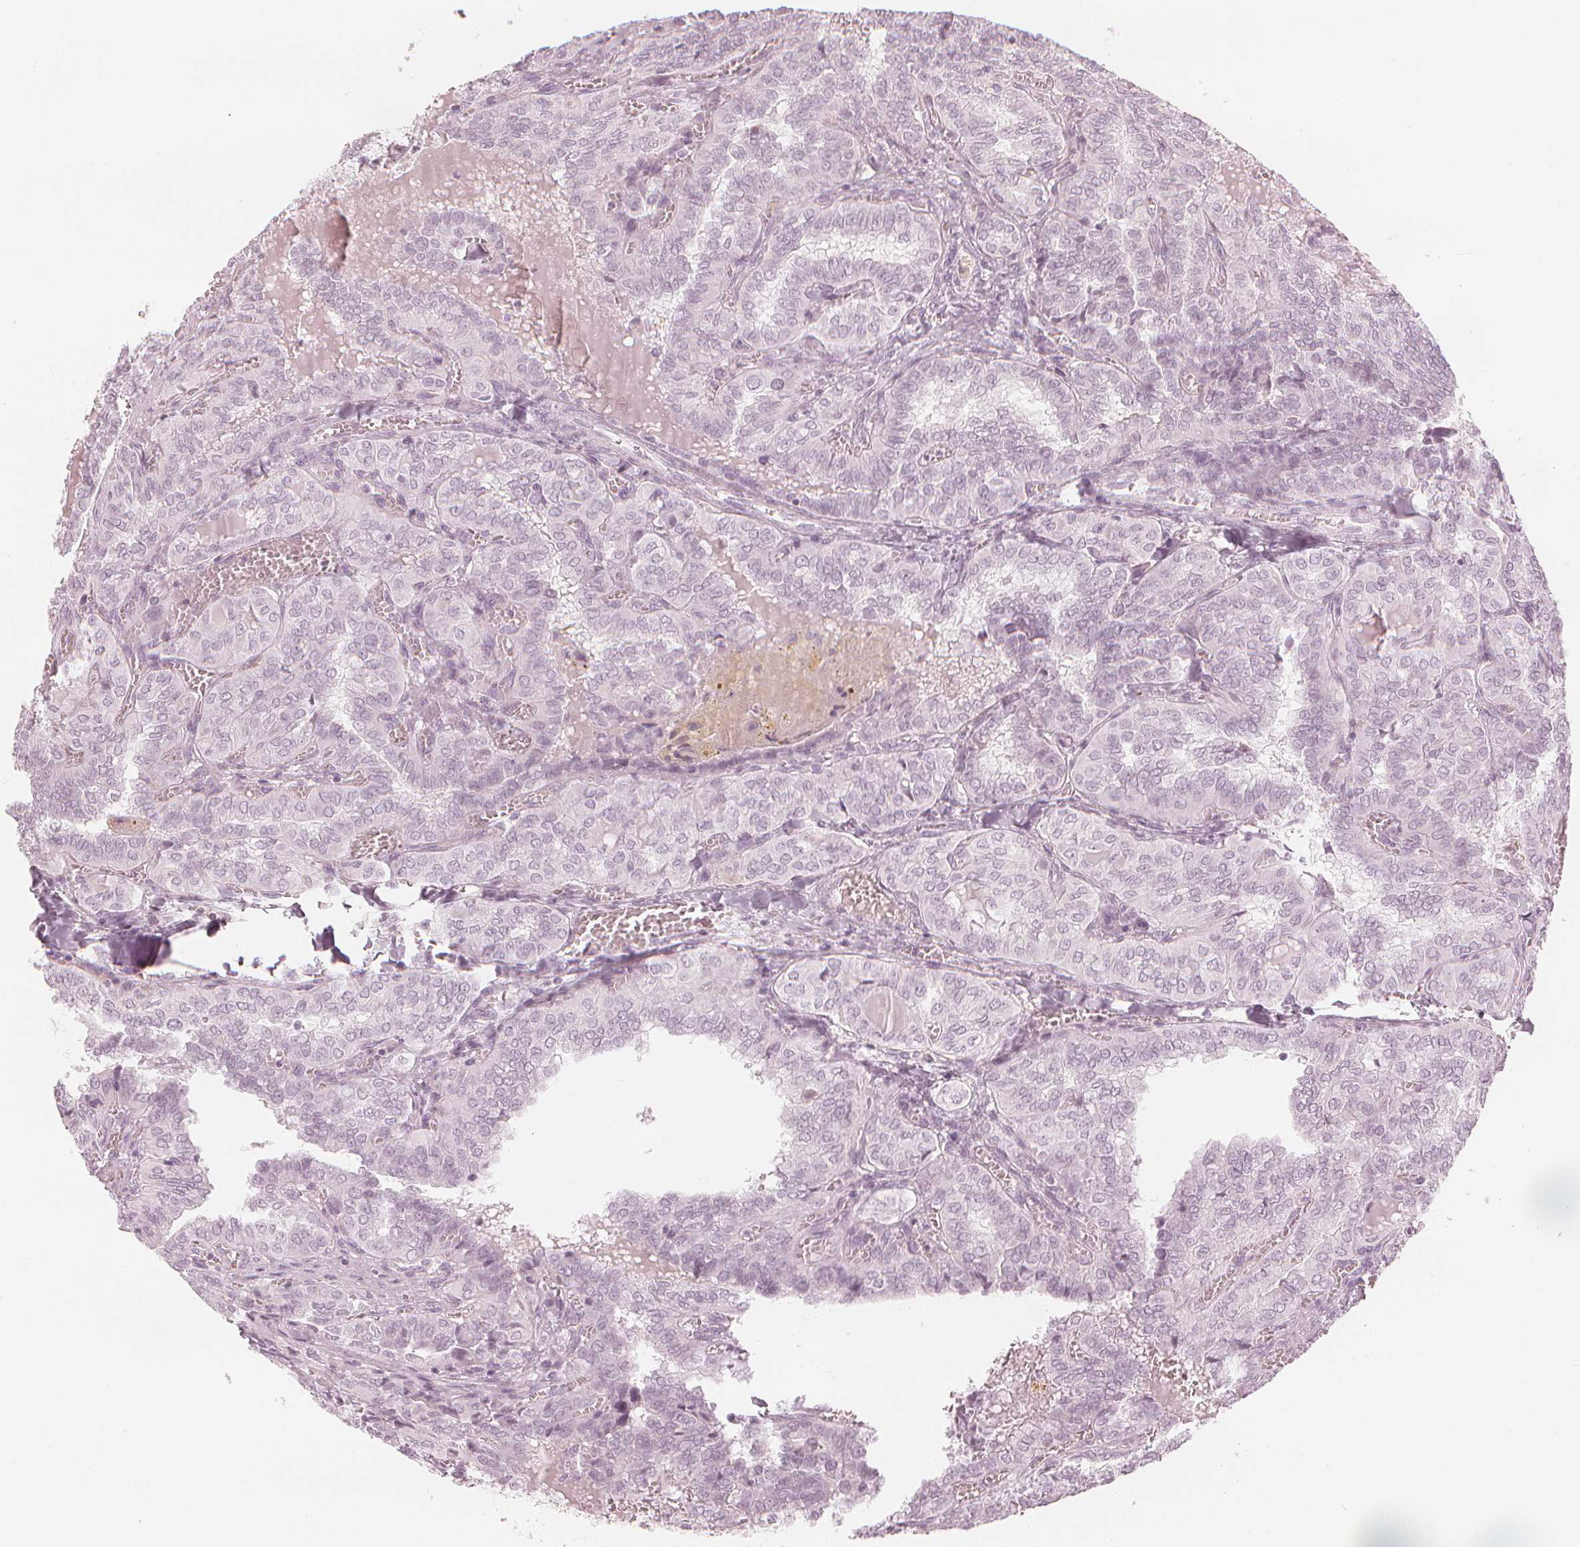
{"staining": {"intensity": "negative", "quantity": "none", "location": "none"}, "tissue": "thyroid cancer", "cell_type": "Tumor cells", "image_type": "cancer", "snomed": [{"axis": "morphology", "description": "Papillary adenocarcinoma, NOS"}, {"axis": "topography", "description": "Thyroid gland"}], "caption": "DAB (3,3'-diaminobenzidine) immunohistochemical staining of thyroid cancer demonstrates no significant staining in tumor cells.", "gene": "PAEP", "patient": {"sex": "female", "age": 41}}